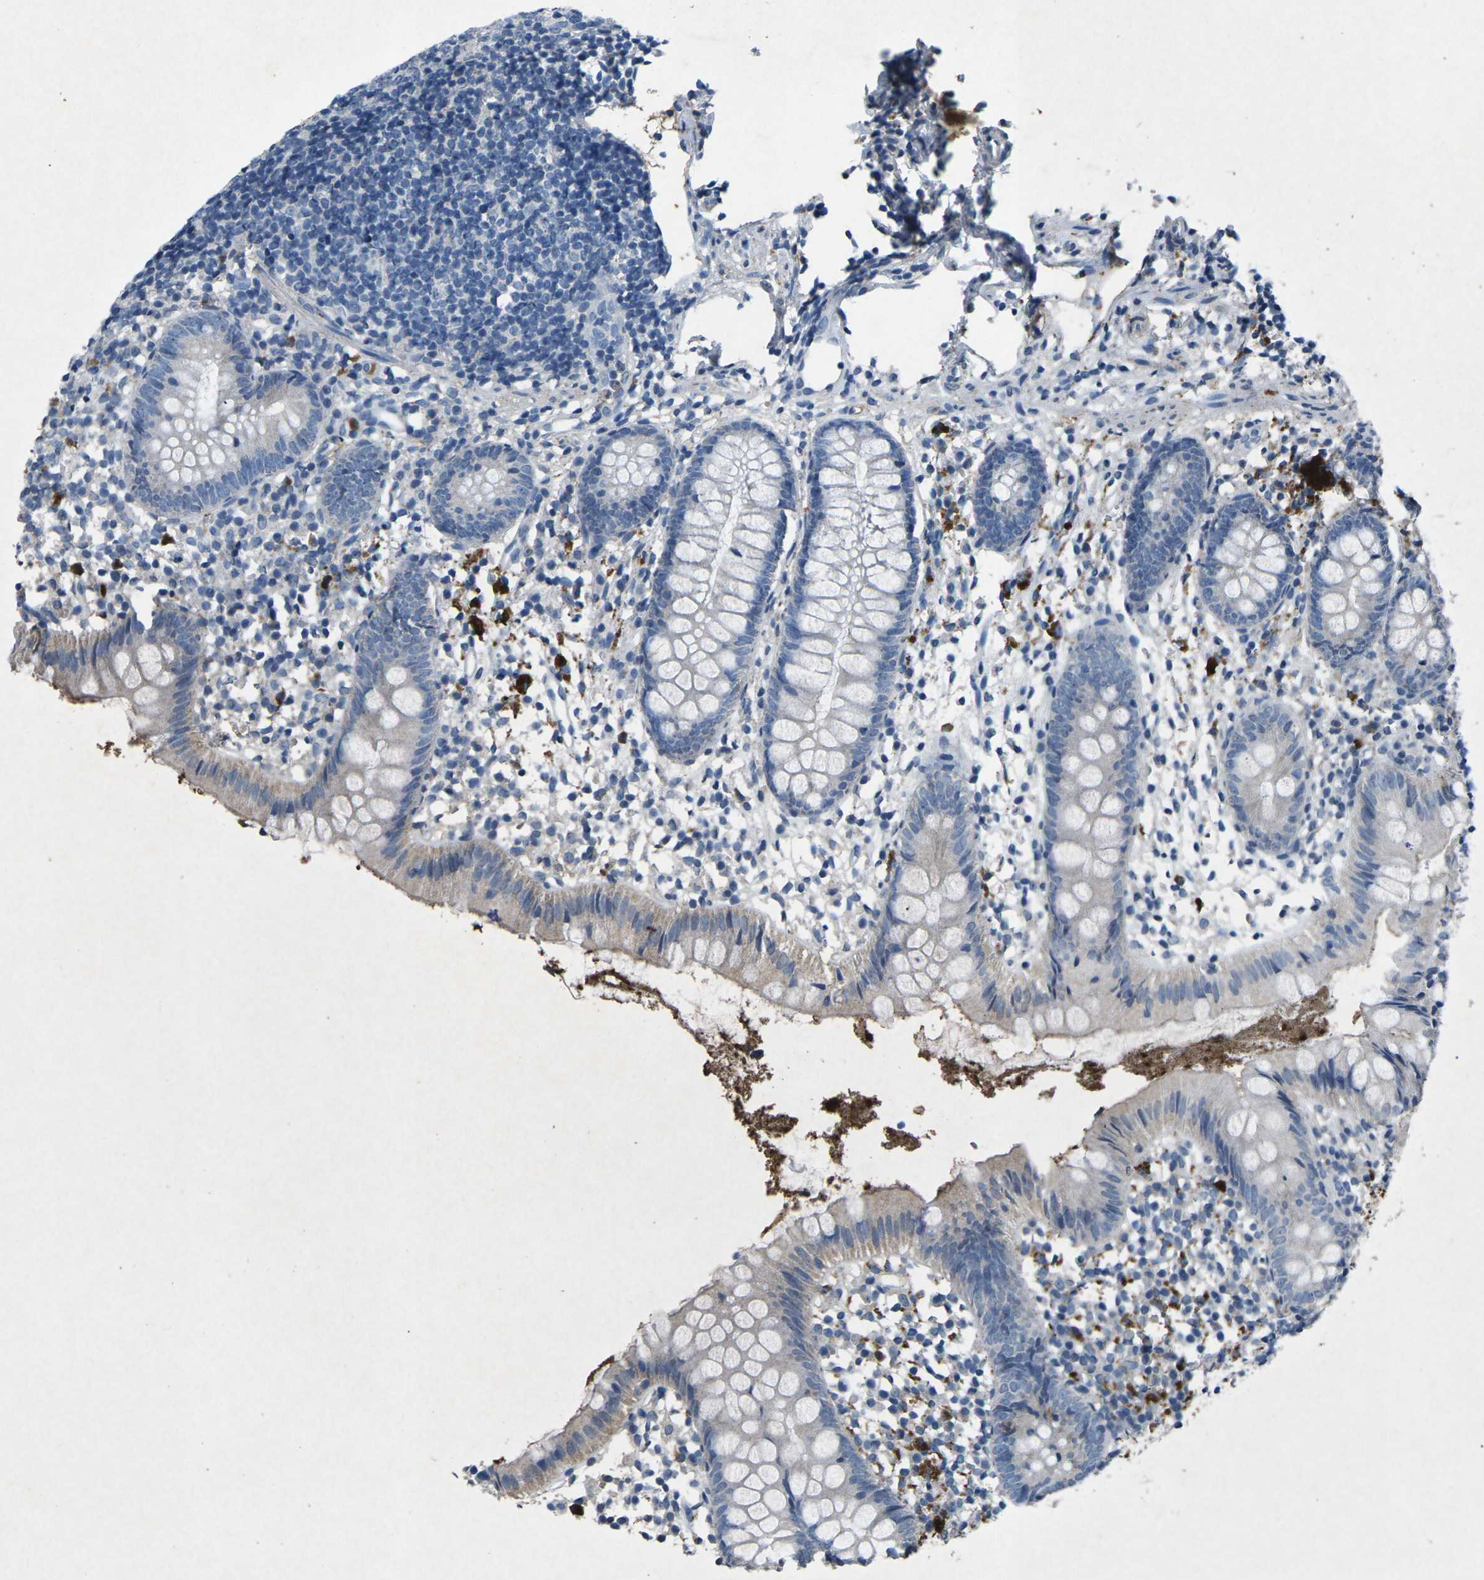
{"staining": {"intensity": "negative", "quantity": "none", "location": "none"}, "tissue": "appendix", "cell_type": "Glandular cells", "image_type": "normal", "snomed": [{"axis": "morphology", "description": "Normal tissue, NOS"}, {"axis": "topography", "description": "Appendix"}], "caption": "The micrograph demonstrates no staining of glandular cells in normal appendix. (DAB (3,3'-diaminobenzidine) IHC, high magnification).", "gene": "PLG", "patient": {"sex": "female", "age": 20}}